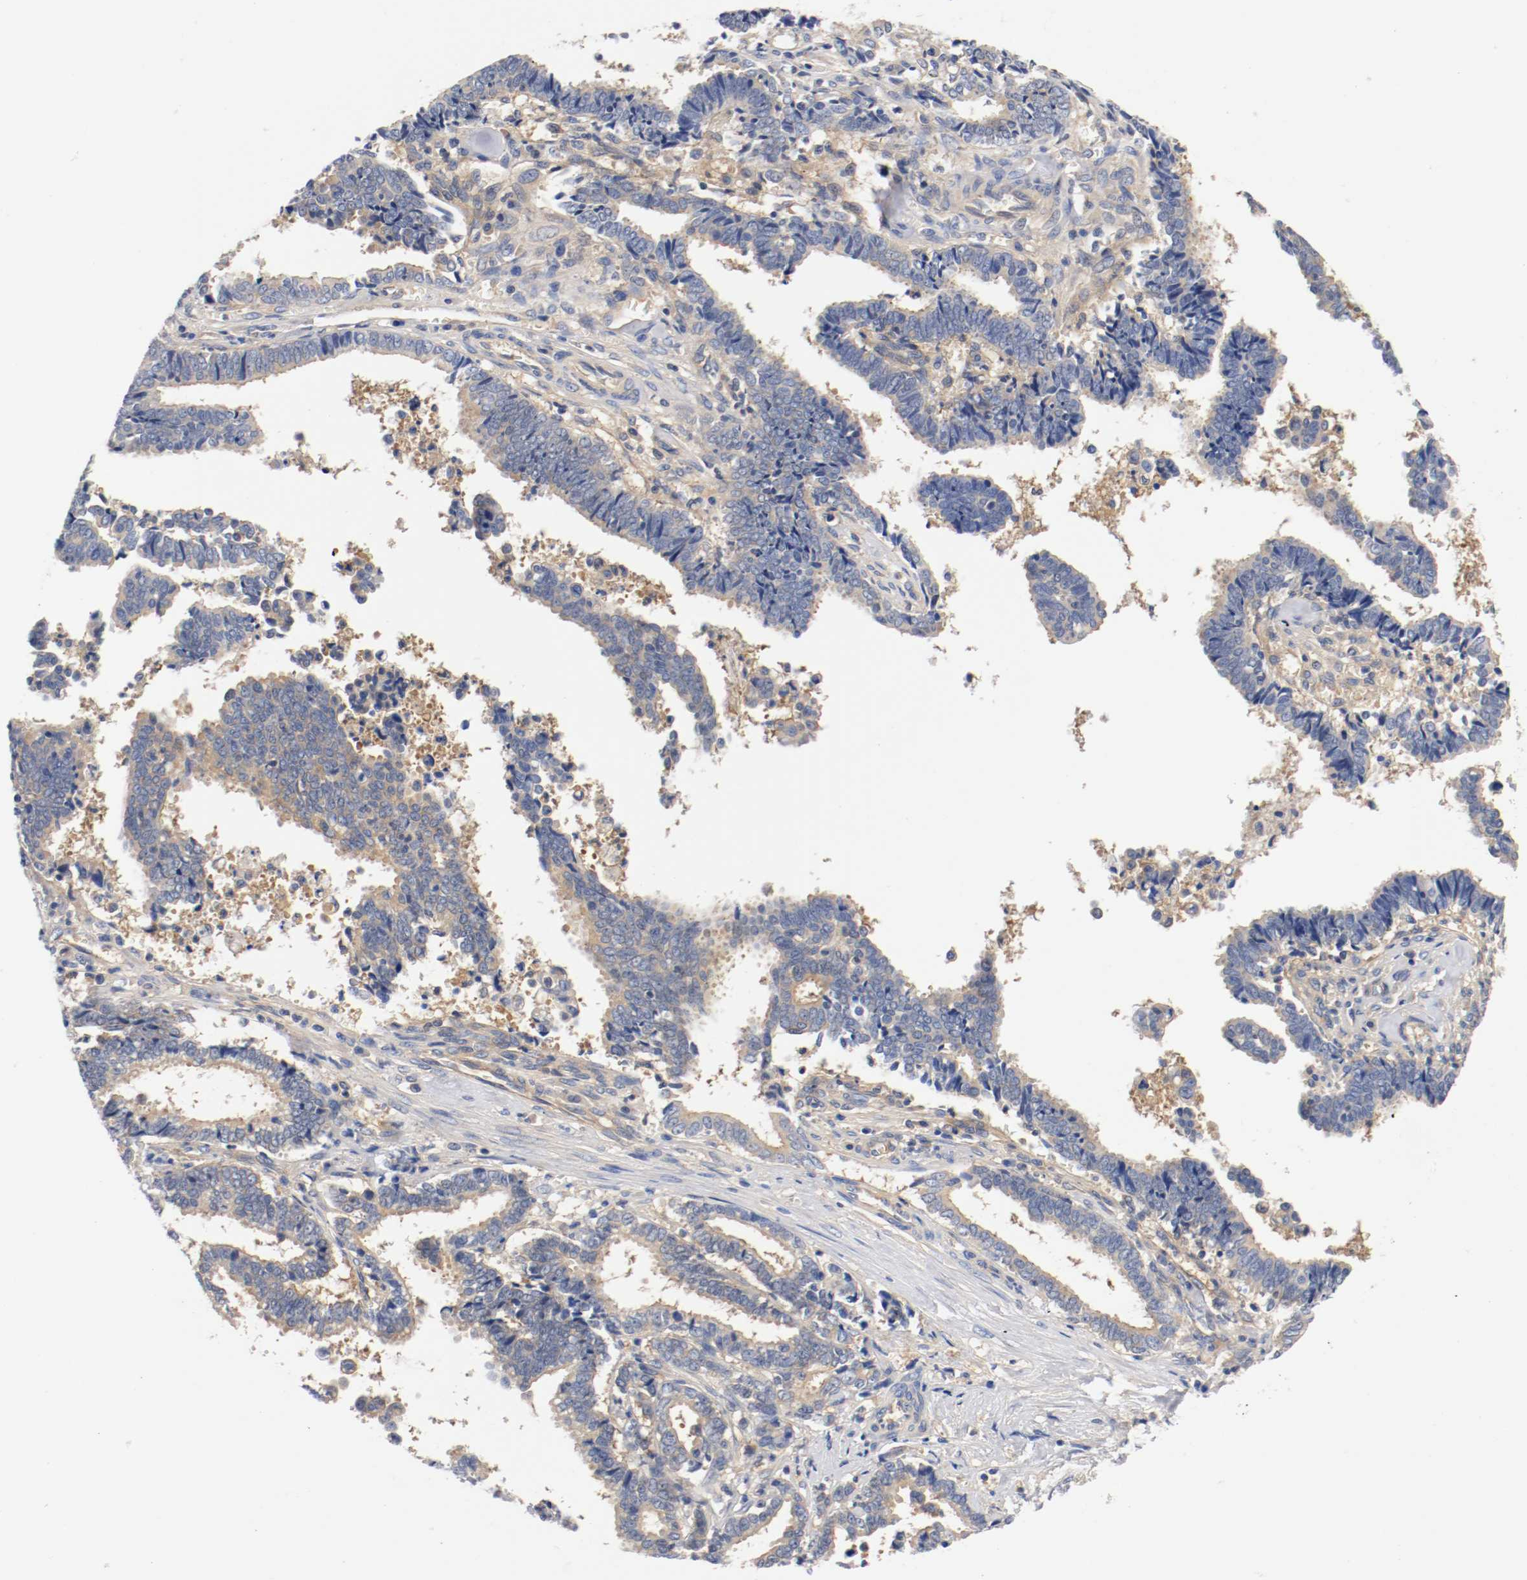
{"staining": {"intensity": "weak", "quantity": ">75%", "location": "cytoplasmic/membranous"}, "tissue": "liver cancer", "cell_type": "Tumor cells", "image_type": "cancer", "snomed": [{"axis": "morphology", "description": "Cholangiocarcinoma"}, {"axis": "topography", "description": "Liver"}], "caption": "Approximately >75% of tumor cells in liver cancer demonstrate weak cytoplasmic/membranous protein expression as visualized by brown immunohistochemical staining.", "gene": "HGS", "patient": {"sex": "male", "age": 57}}